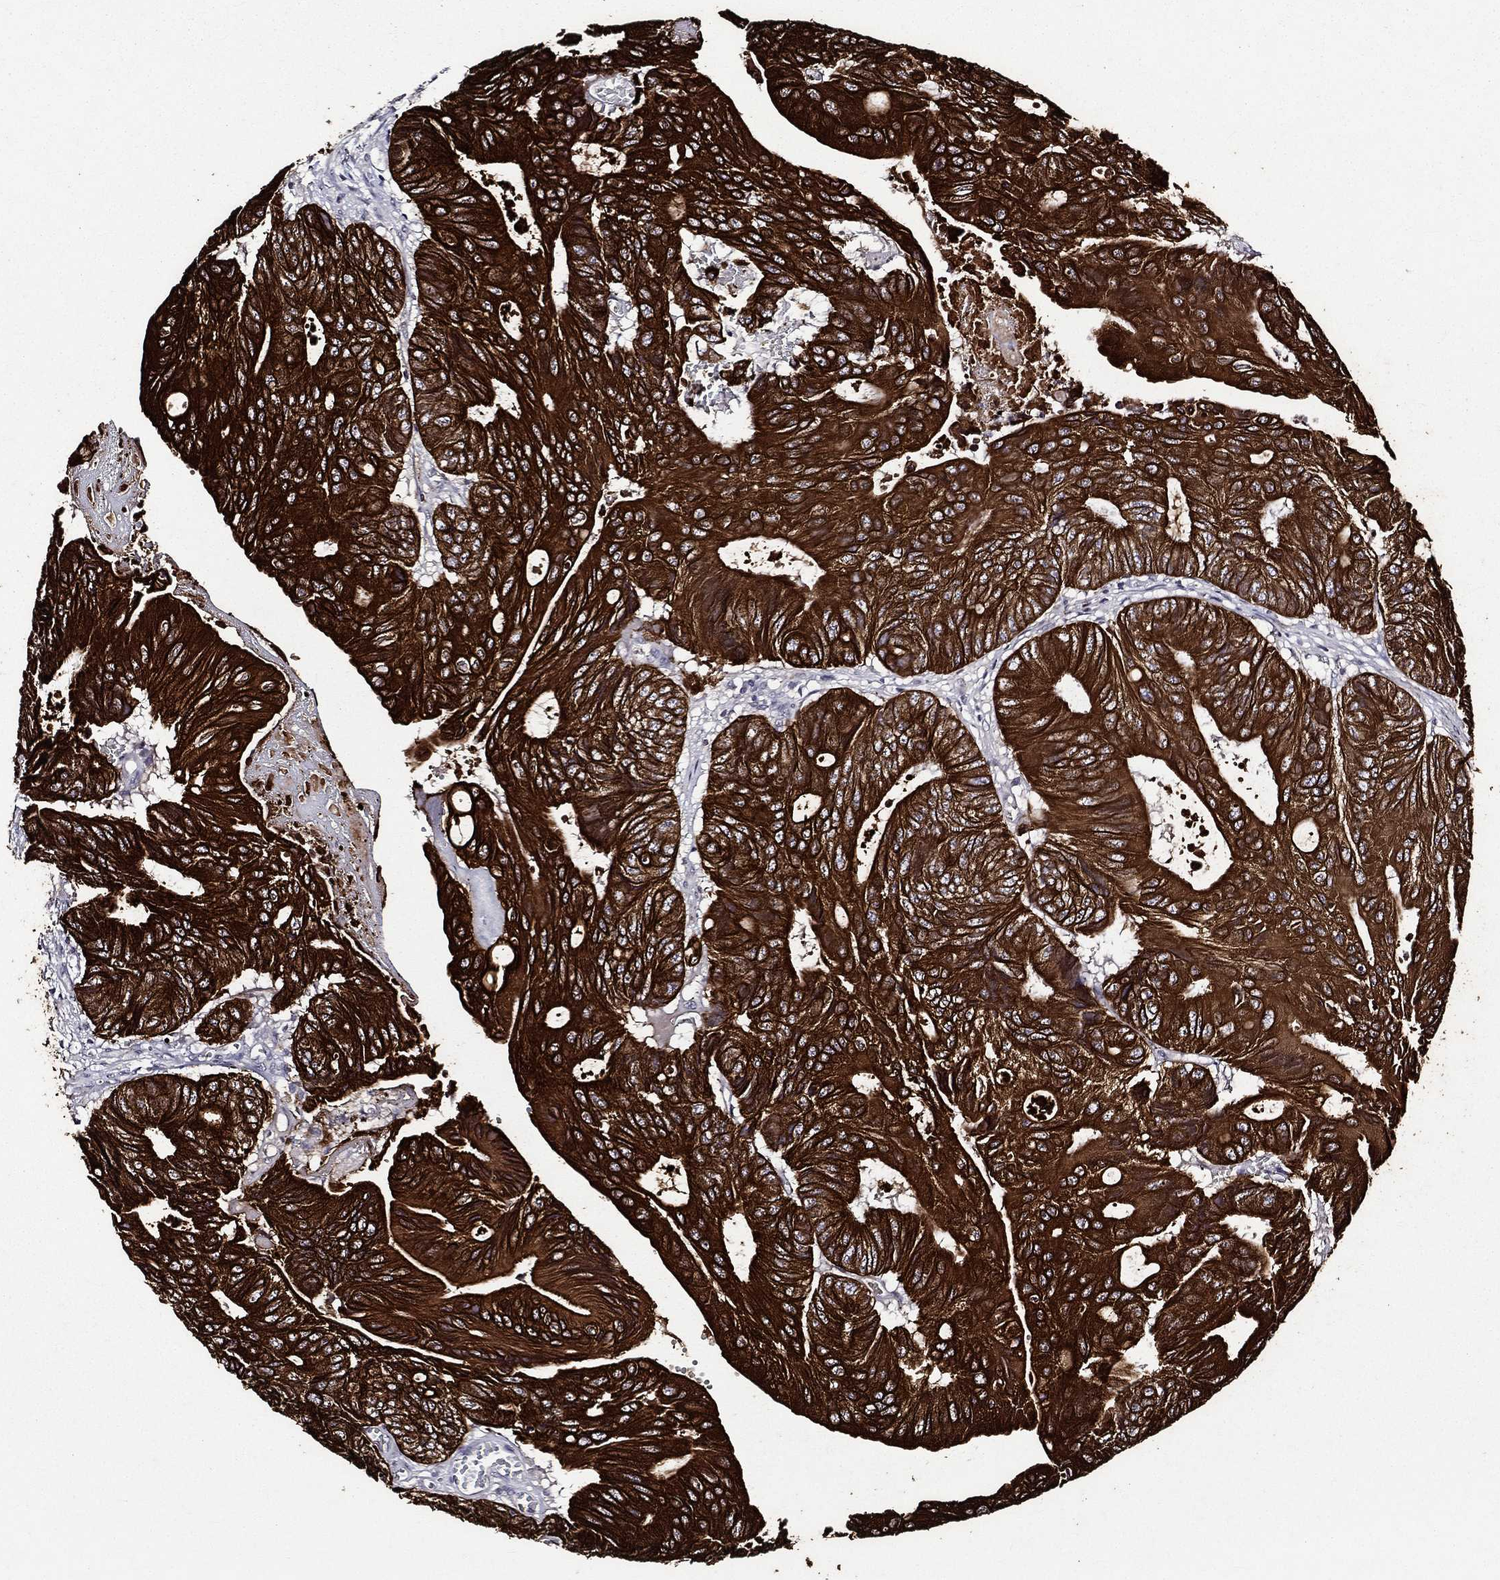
{"staining": {"intensity": "strong", "quantity": ">75%", "location": "cytoplasmic/membranous"}, "tissue": "colorectal cancer", "cell_type": "Tumor cells", "image_type": "cancer", "snomed": [{"axis": "morphology", "description": "Normal tissue, NOS"}, {"axis": "morphology", "description": "Adenocarcinoma, NOS"}, {"axis": "topography", "description": "Colon"}], "caption": "Protein staining of colorectal cancer (adenocarcinoma) tissue shows strong cytoplasmic/membranous expression in about >75% of tumor cells.", "gene": "KRT7", "patient": {"sex": "male", "age": 65}}